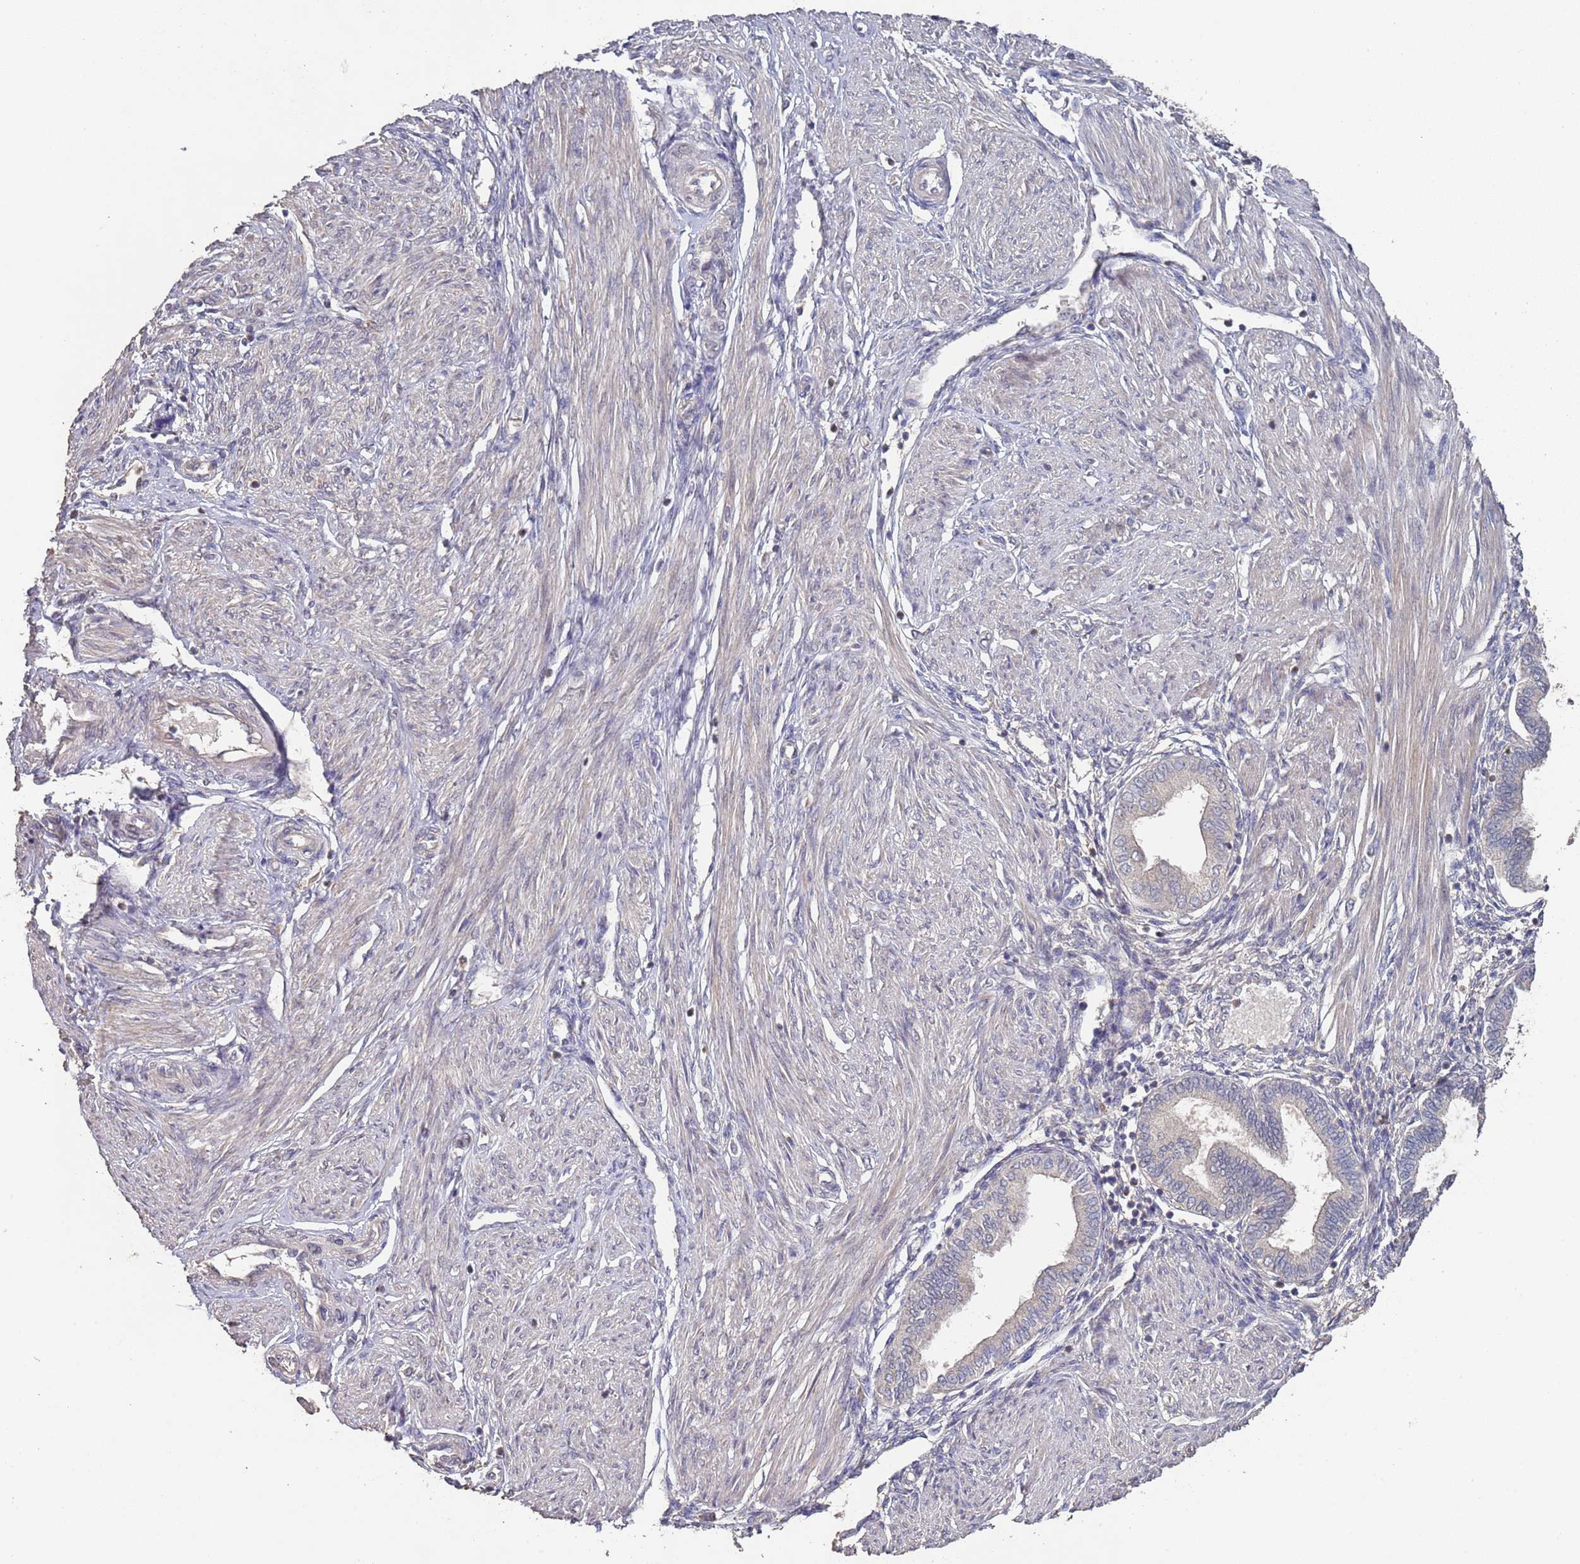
{"staining": {"intensity": "negative", "quantity": "none", "location": "none"}, "tissue": "endometrium", "cell_type": "Cells in endometrial stroma", "image_type": "normal", "snomed": [{"axis": "morphology", "description": "Normal tissue, NOS"}, {"axis": "topography", "description": "Endometrium"}], "caption": "Cells in endometrial stroma are negative for protein expression in unremarkable human endometrium.", "gene": "FRAT1", "patient": {"sex": "female", "age": 53}}